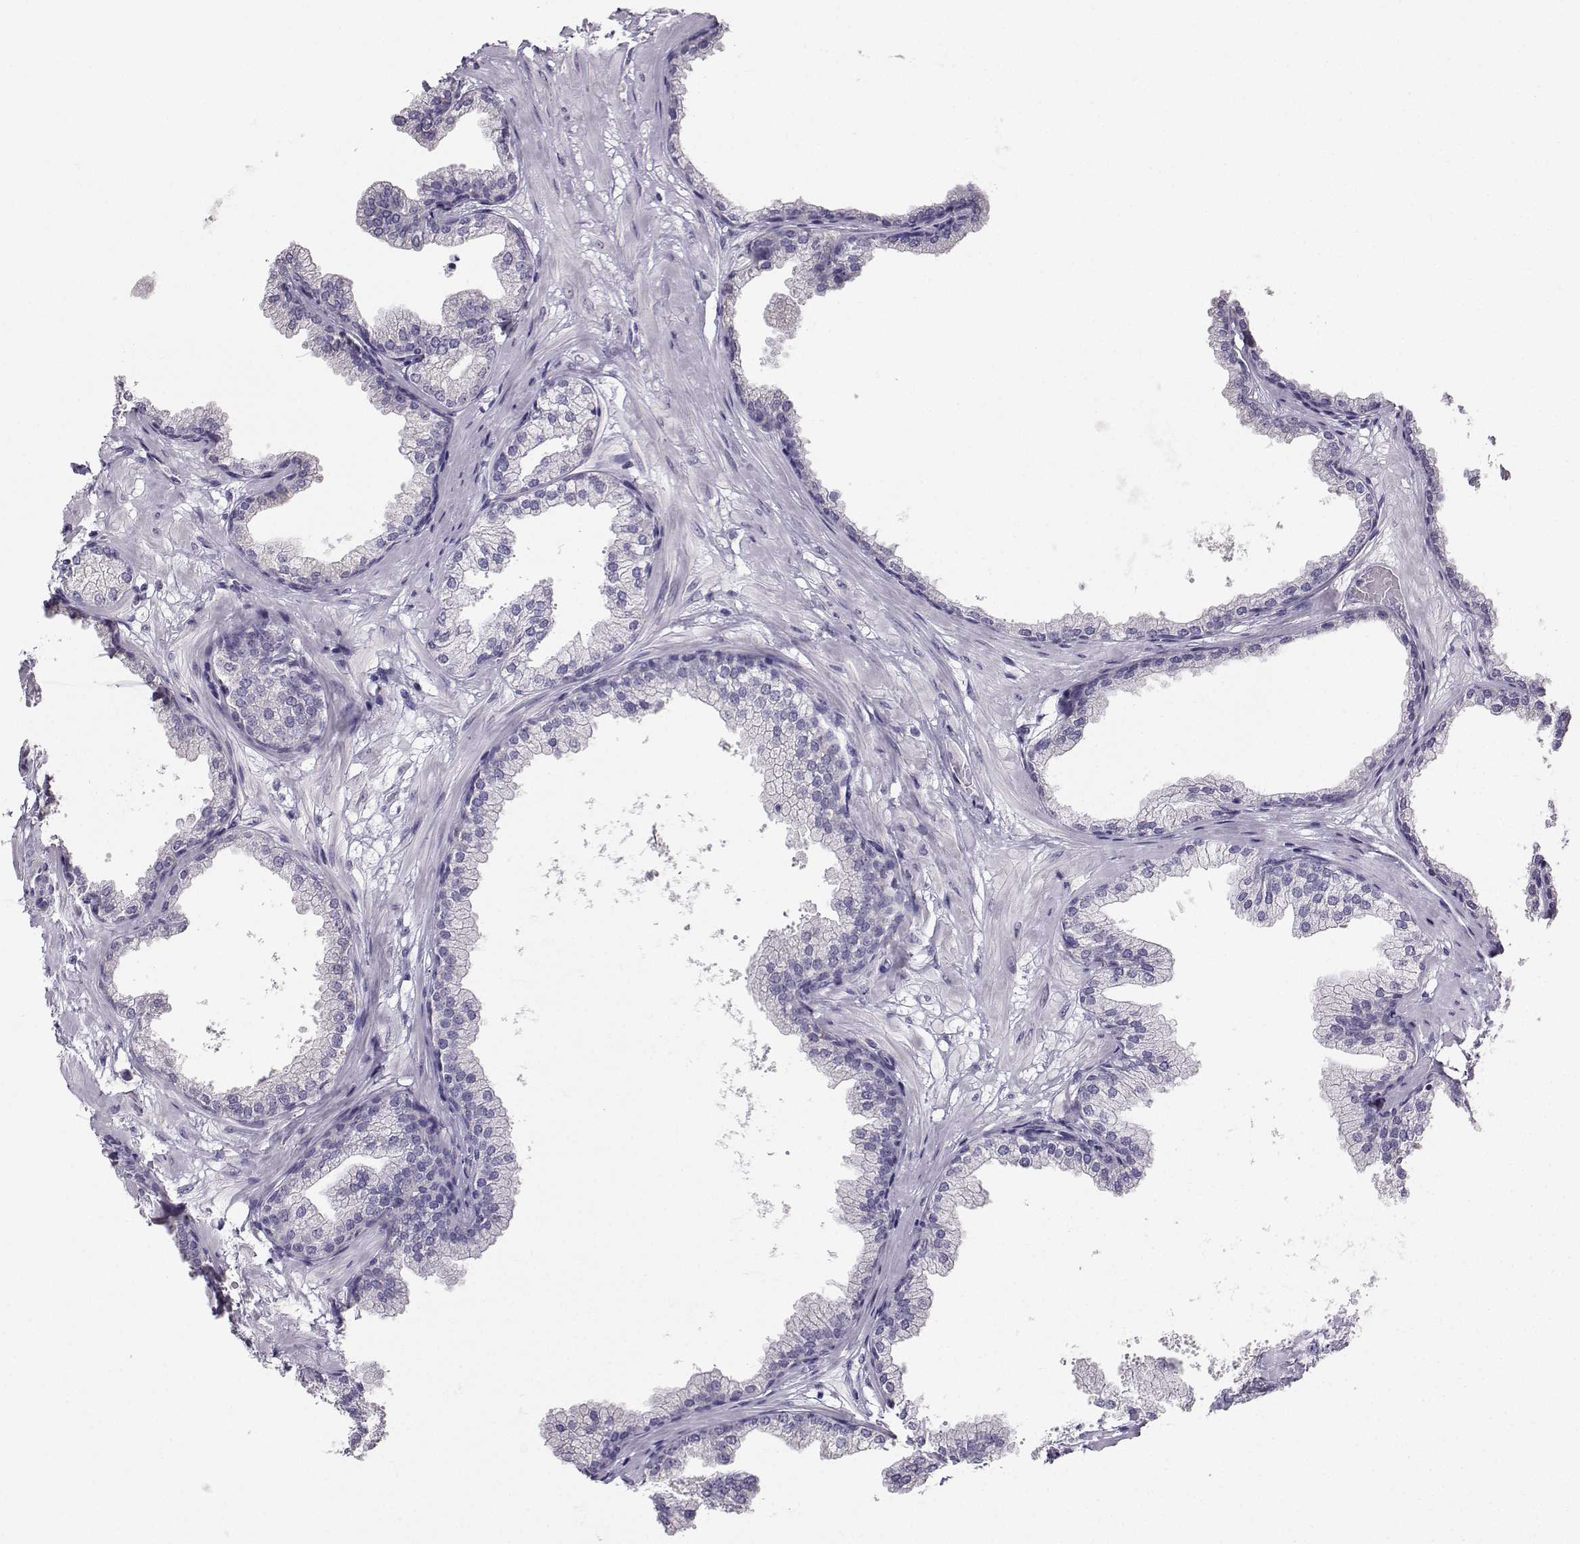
{"staining": {"intensity": "negative", "quantity": "none", "location": "none"}, "tissue": "prostate", "cell_type": "Glandular cells", "image_type": "normal", "snomed": [{"axis": "morphology", "description": "Normal tissue, NOS"}, {"axis": "topography", "description": "Prostate"}], "caption": "Human prostate stained for a protein using immunohistochemistry displays no positivity in glandular cells.", "gene": "AVP", "patient": {"sex": "male", "age": 37}}